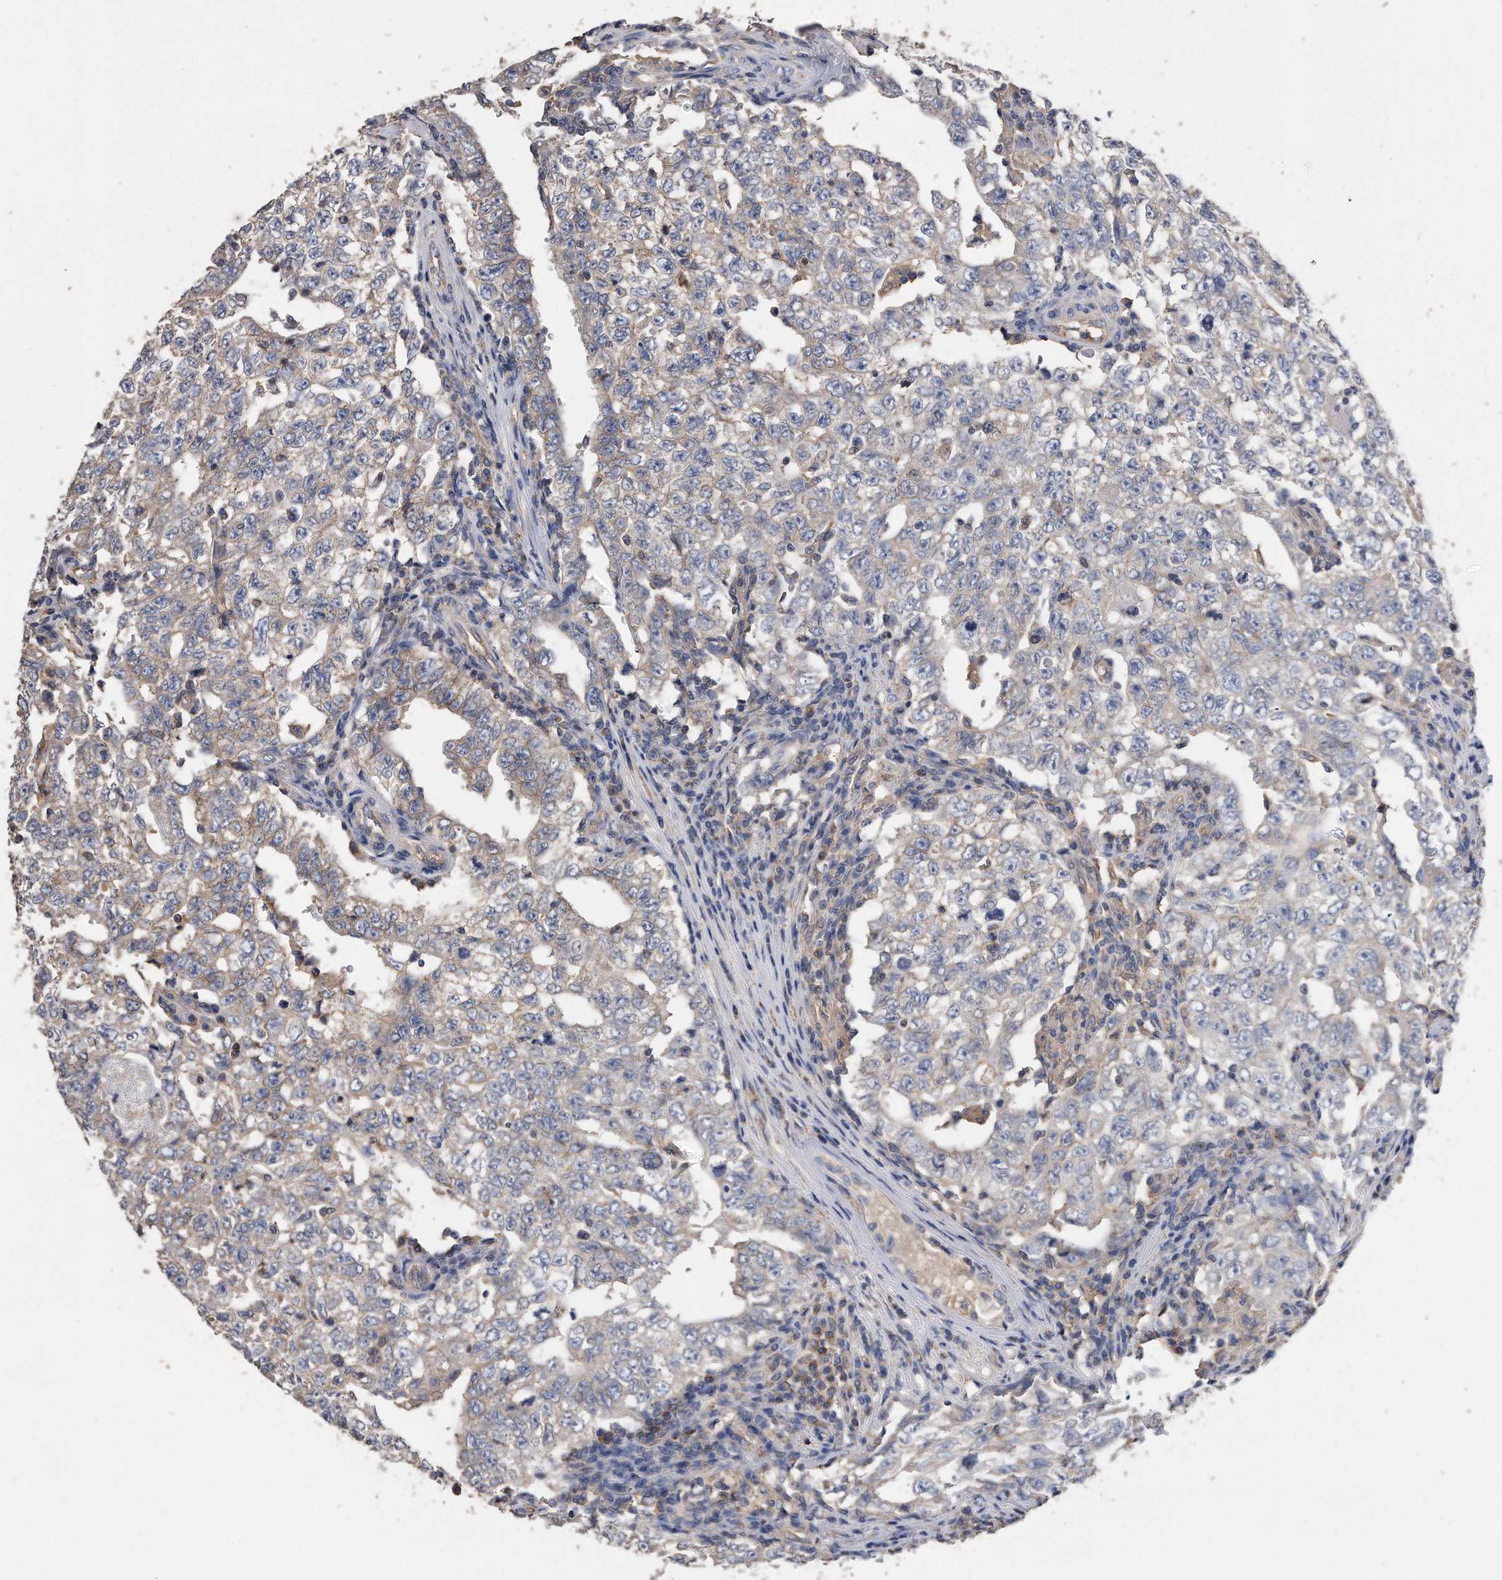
{"staining": {"intensity": "weak", "quantity": "<25%", "location": "cytoplasmic/membranous"}, "tissue": "testis cancer", "cell_type": "Tumor cells", "image_type": "cancer", "snomed": [{"axis": "morphology", "description": "Carcinoma, Embryonal, NOS"}, {"axis": "topography", "description": "Testis"}], "caption": "The histopathology image reveals no significant staining in tumor cells of testis embryonal carcinoma. The staining was performed using DAB to visualize the protein expression in brown, while the nuclei were stained in blue with hematoxylin (Magnification: 20x).", "gene": "CDCP1", "patient": {"sex": "male", "age": 26}}